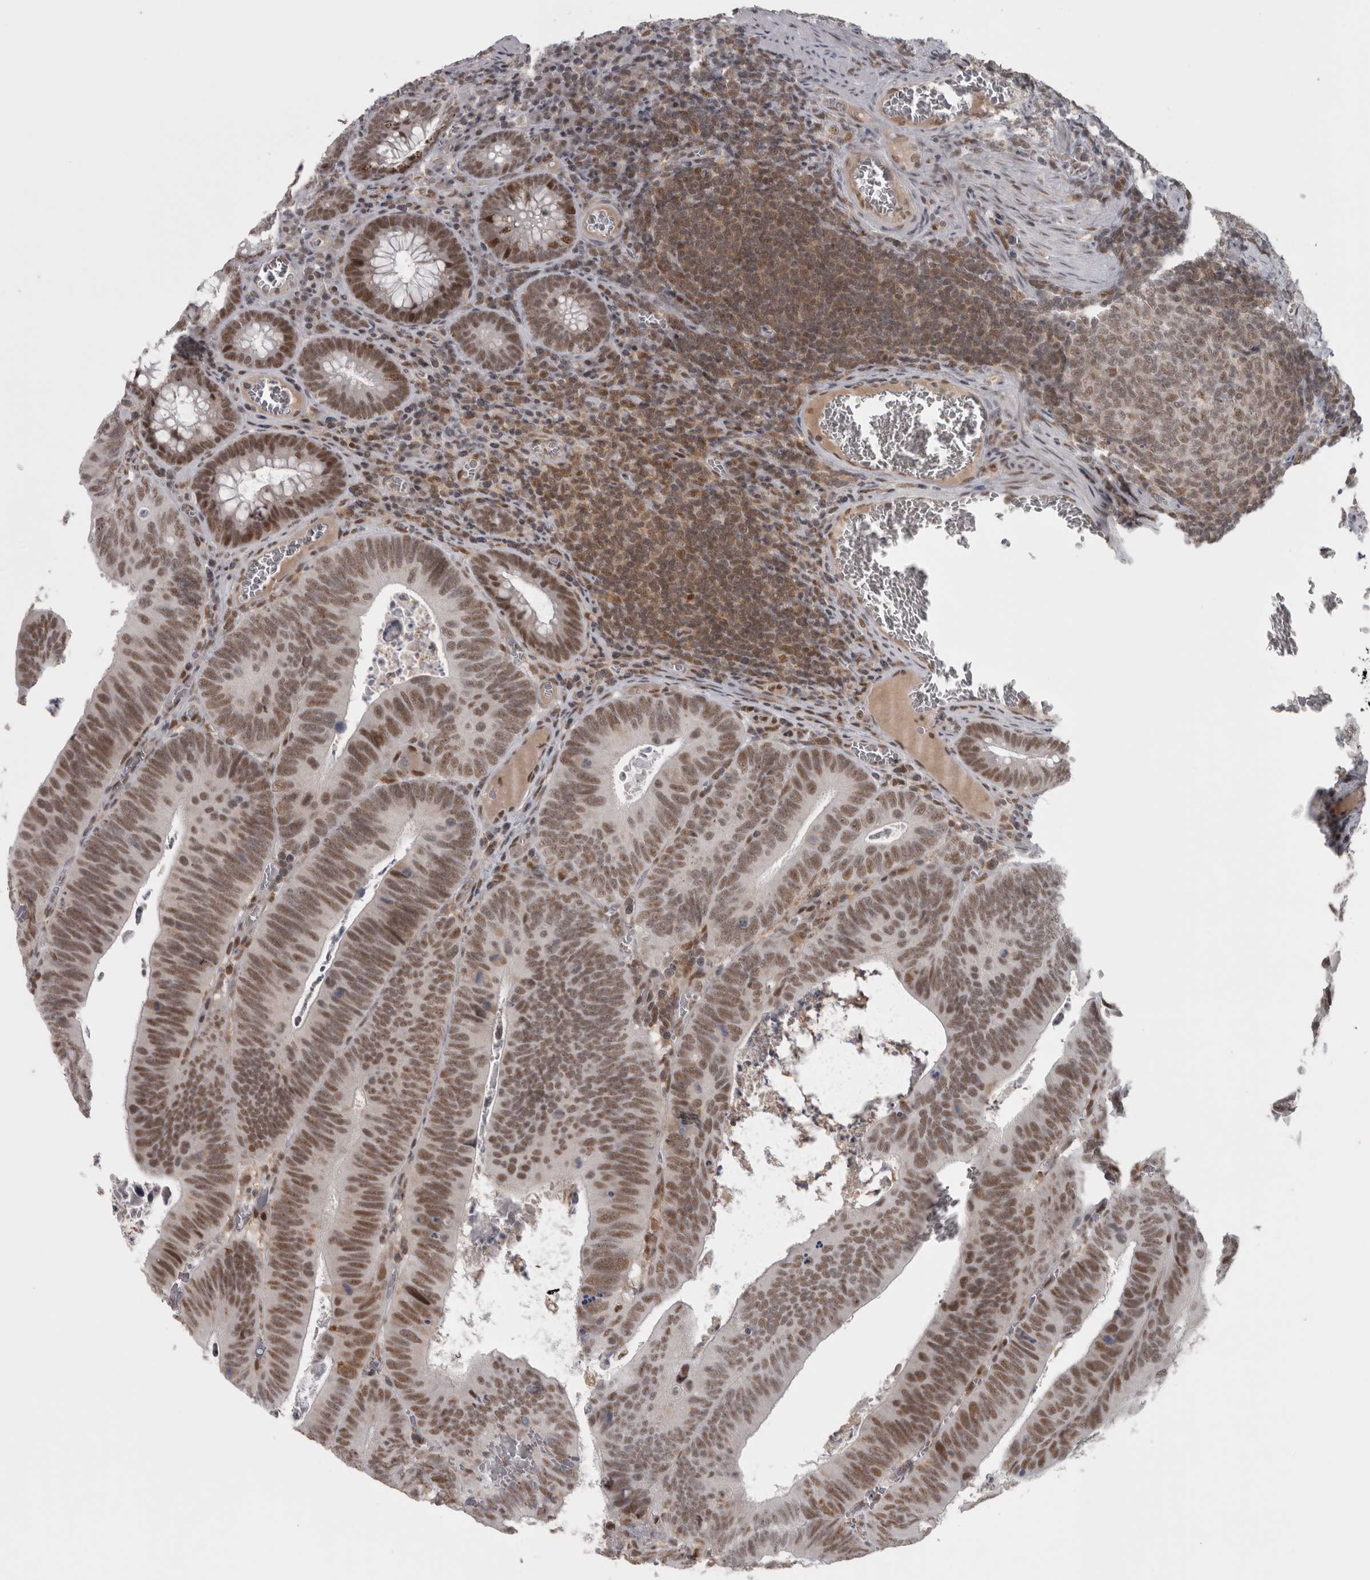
{"staining": {"intensity": "moderate", "quantity": ">75%", "location": "nuclear"}, "tissue": "colorectal cancer", "cell_type": "Tumor cells", "image_type": "cancer", "snomed": [{"axis": "morphology", "description": "Inflammation, NOS"}, {"axis": "morphology", "description": "Adenocarcinoma, NOS"}, {"axis": "topography", "description": "Colon"}], "caption": "Immunohistochemical staining of human adenocarcinoma (colorectal) displays medium levels of moderate nuclear protein staining in about >75% of tumor cells. (DAB = brown stain, brightfield microscopy at high magnification).", "gene": "MICU3", "patient": {"sex": "male", "age": 72}}